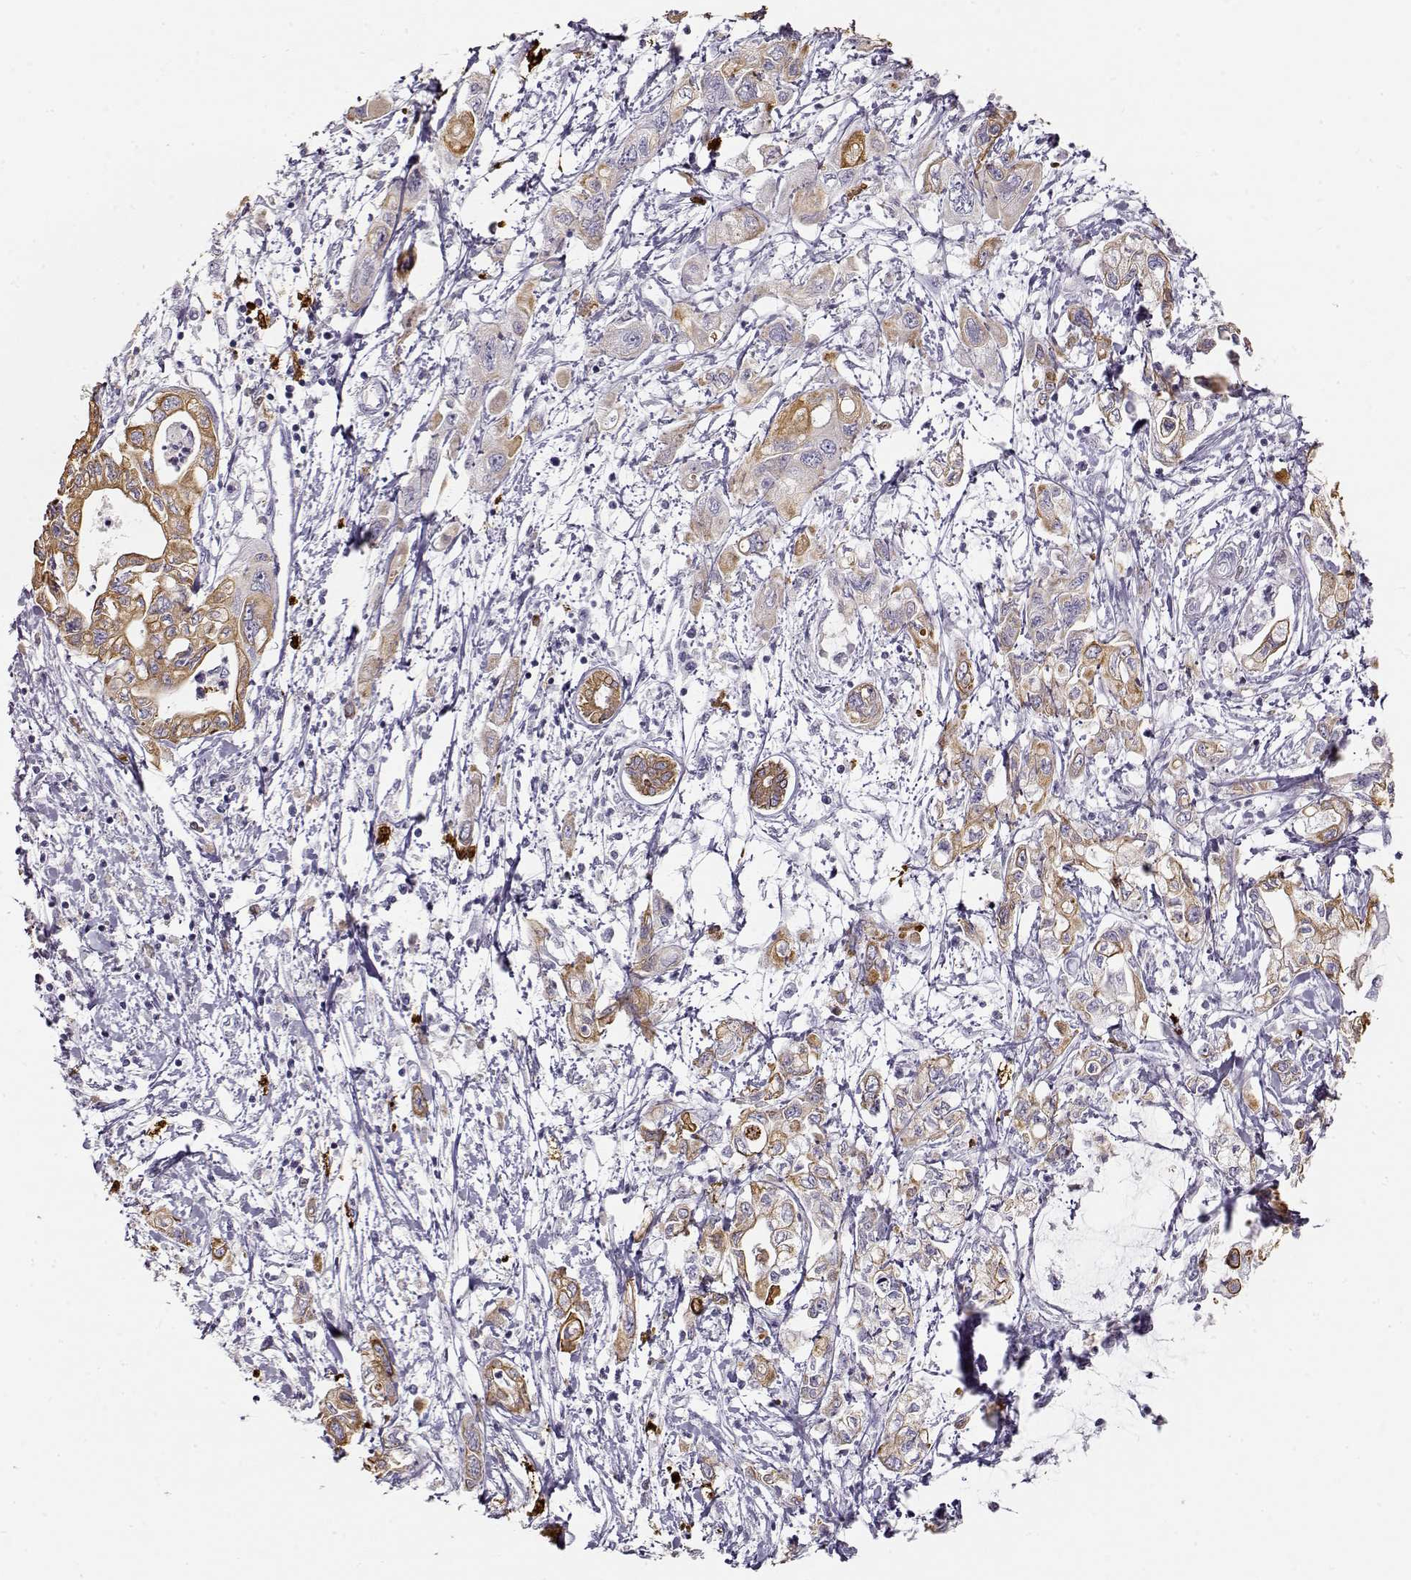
{"staining": {"intensity": "moderate", "quantity": ">75%", "location": "cytoplasmic/membranous"}, "tissue": "pancreatic cancer", "cell_type": "Tumor cells", "image_type": "cancer", "snomed": [{"axis": "morphology", "description": "Adenocarcinoma, NOS"}, {"axis": "topography", "description": "Pancreas"}], "caption": "Tumor cells demonstrate medium levels of moderate cytoplasmic/membranous positivity in approximately >75% of cells in pancreatic cancer.", "gene": "S100B", "patient": {"sex": "male", "age": 54}}